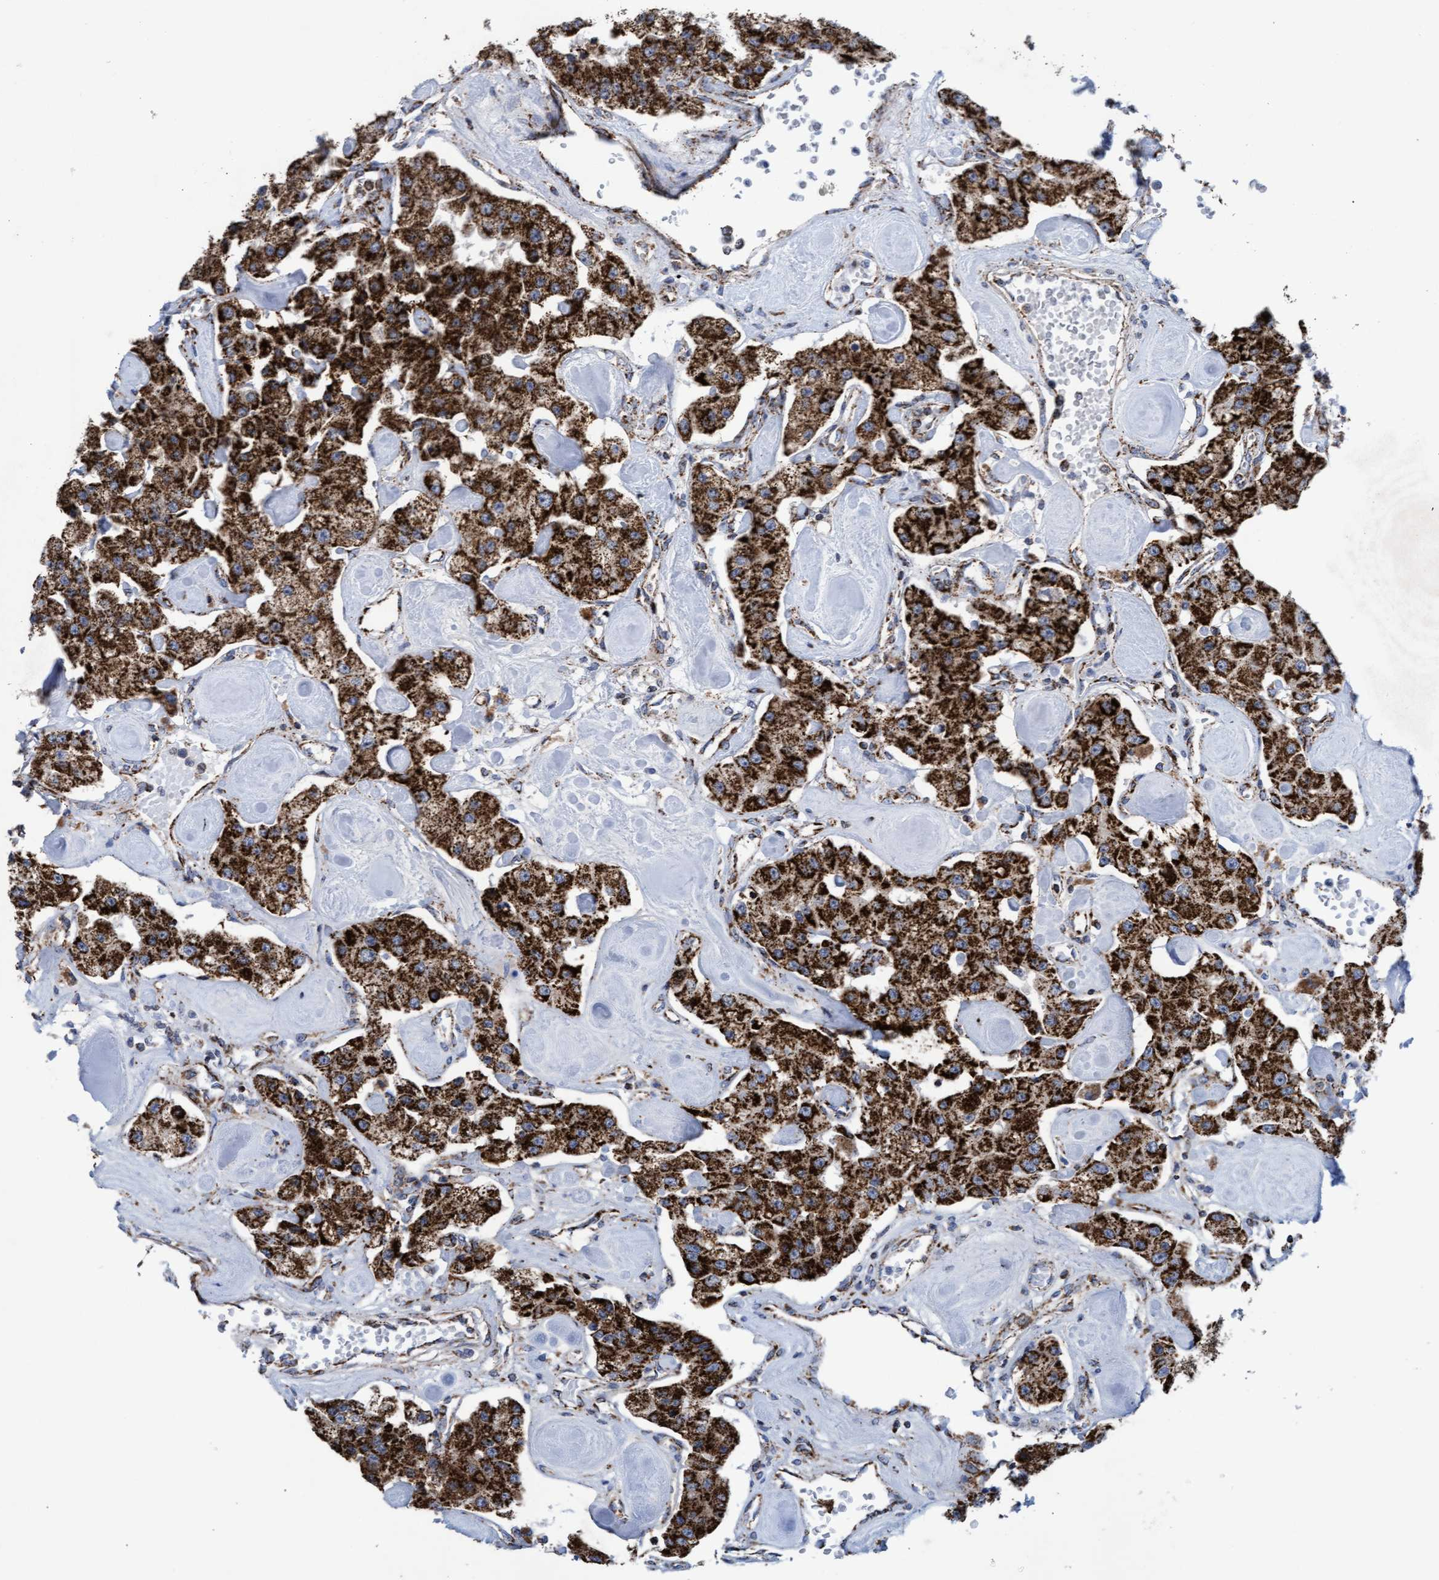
{"staining": {"intensity": "strong", "quantity": ">75%", "location": "cytoplasmic/membranous"}, "tissue": "carcinoid", "cell_type": "Tumor cells", "image_type": "cancer", "snomed": [{"axis": "morphology", "description": "Carcinoid, malignant, NOS"}, {"axis": "topography", "description": "Pancreas"}], "caption": "Tumor cells reveal high levels of strong cytoplasmic/membranous positivity in about >75% of cells in human carcinoid.", "gene": "MRPL38", "patient": {"sex": "male", "age": 41}}